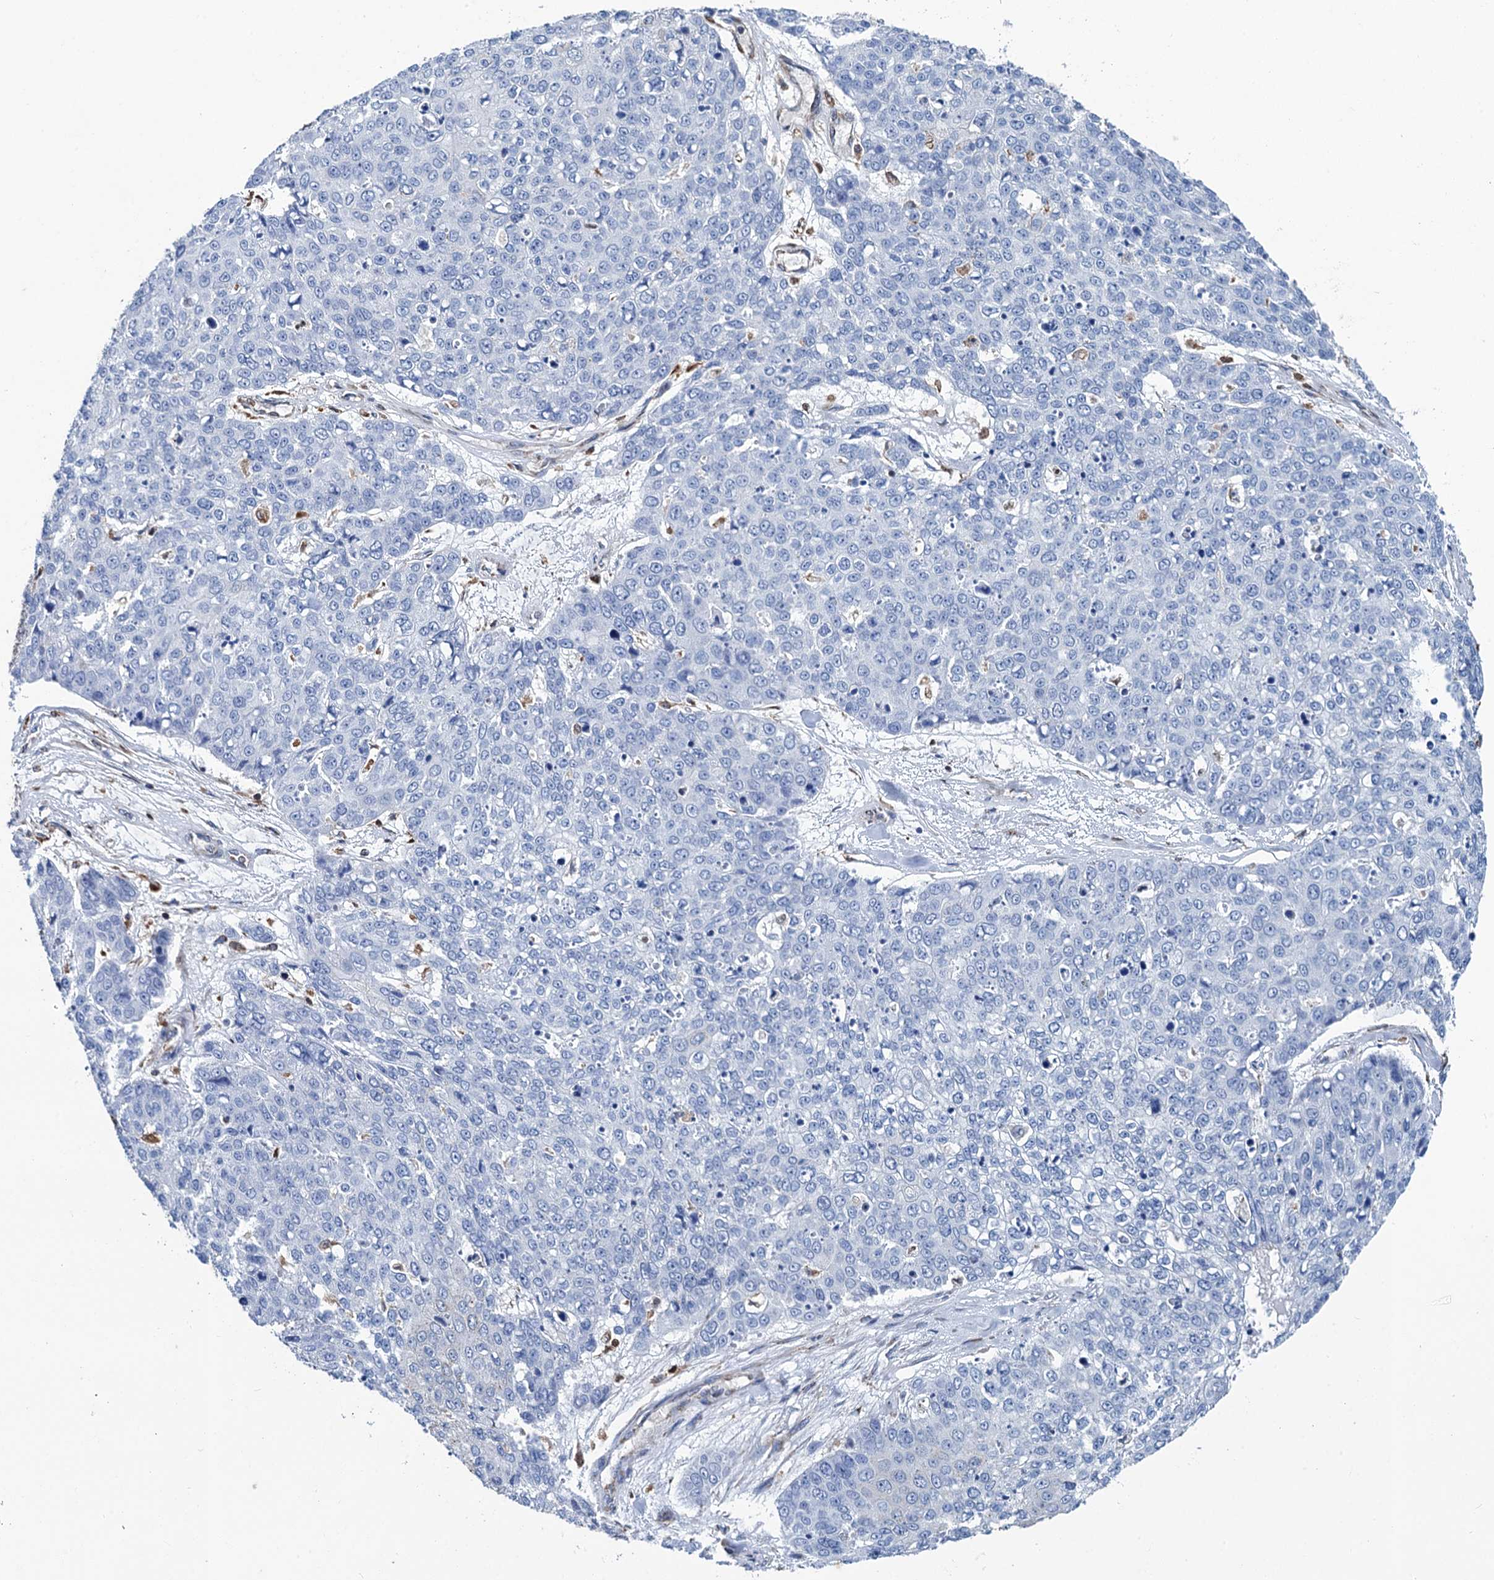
{"staining": {"intensity": "negative", "quantity": "none", "location": "none"}, "tissue": "skin cancer", "cell_type": "Tumor cells", "image_type": "cancer", "snomed": [{"axis": "morphology", "description": "Squamous cell carcinoma, NOS"}, {"axis": "topography", "description": "Skin"}], "caption": "Image shows no protein expression in tumor cells of skin cancer tissue.", "gene": "IVD", "patient": {"sex": "male", "age": 71}}